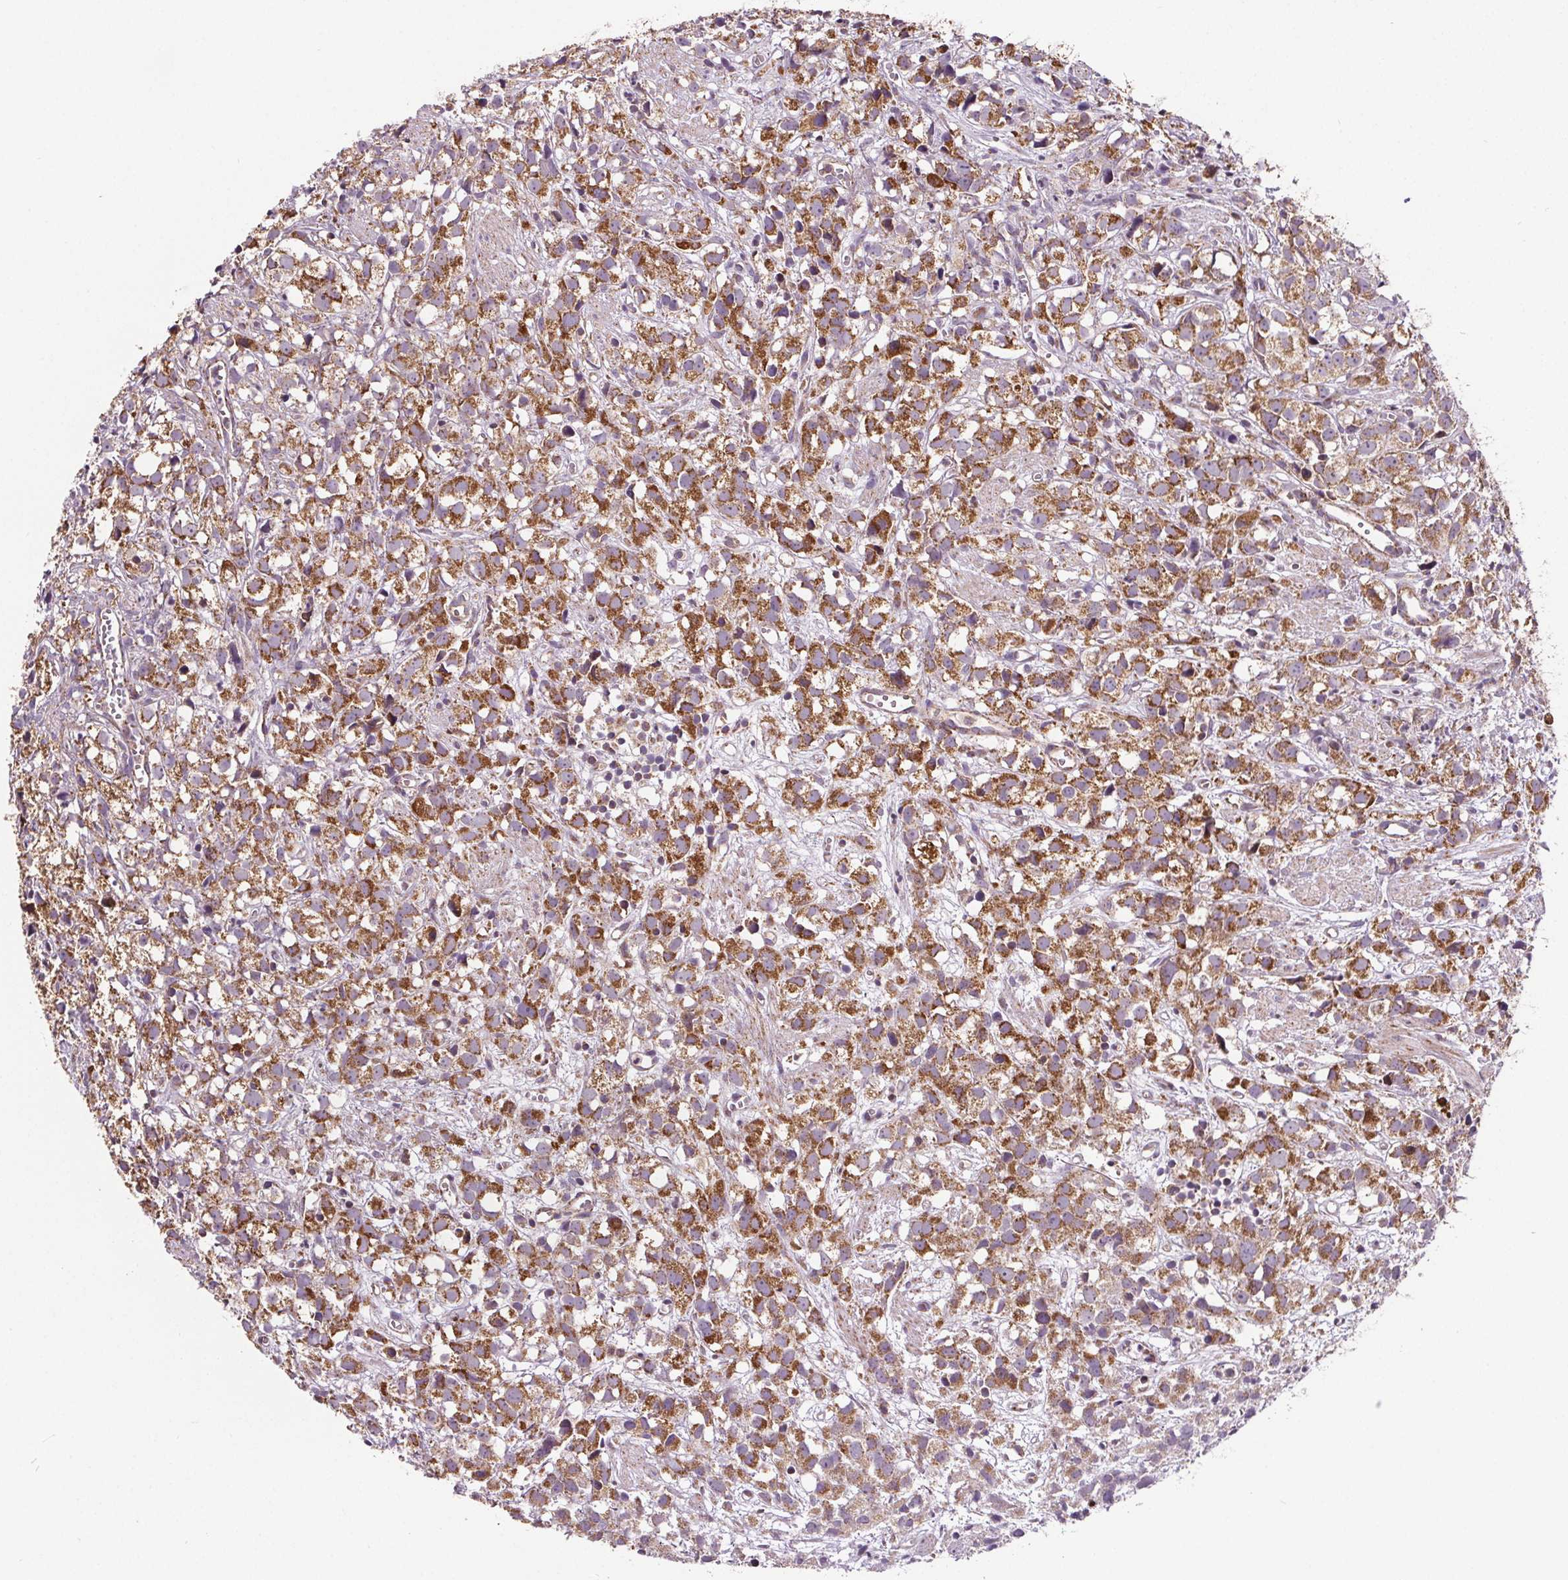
{"staining": {"intensity": "moderate", "quantity": ">75%", "location": "cytoplasmic/membranous"}, "tissue": "prostate cancer", "cell_type": "Tumor cells", "image_type": "cancer", "snomed": [{"axis": "morphology", "description": "Adenocarcinoma, High grade"}, {"axis": "topography", "description": "Prostate"}], "caption": "Prostate cancer tissue shows moderate cytoplasmic/membranous positivity in about >75% of tumor cells, visualized by immunohistochemistry. The protein is shown in brown color, while the nuclei are stained blue.", "gene": "SUCLA2", "patient": {"sex": "male", "age": 68}}